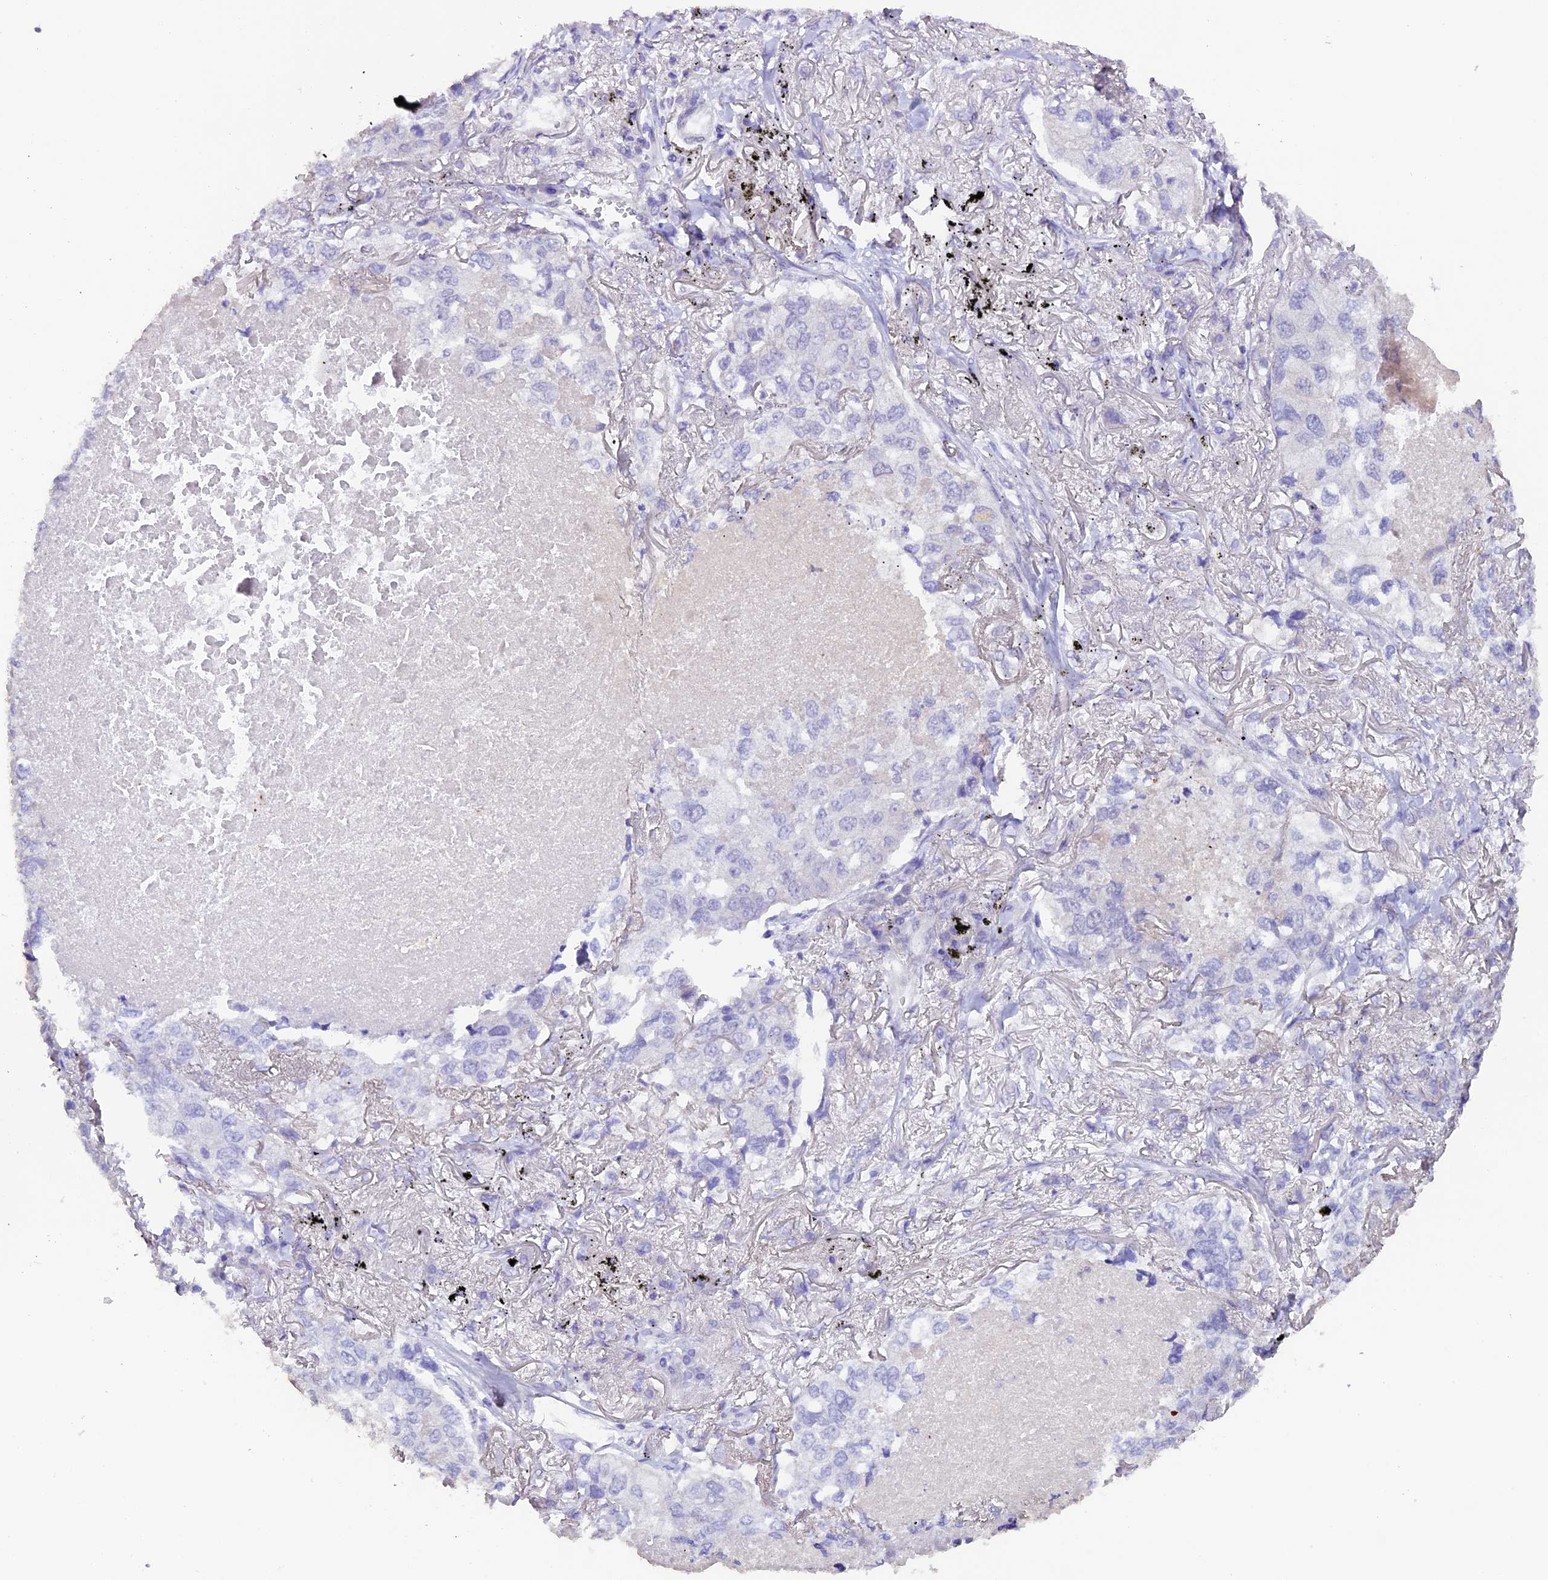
{"staining": {"intensity": "negative", "quantity": "none", "location": "none"}, "tissue": "lung cancer", "cell_type": "Tumor cells", "image_type": "cancer", "snomed": [{"axis": "morphology", "description": "Adenocarcinoma, NOS"}, {"axis": "topography", "description": "Lung"}], "caption": "DAB immunohistochemical staining of lung cancer displays no significant positivity in tumor cells.", "gene": "NCK2", "patient": {"sex": "male", "age": 65}}